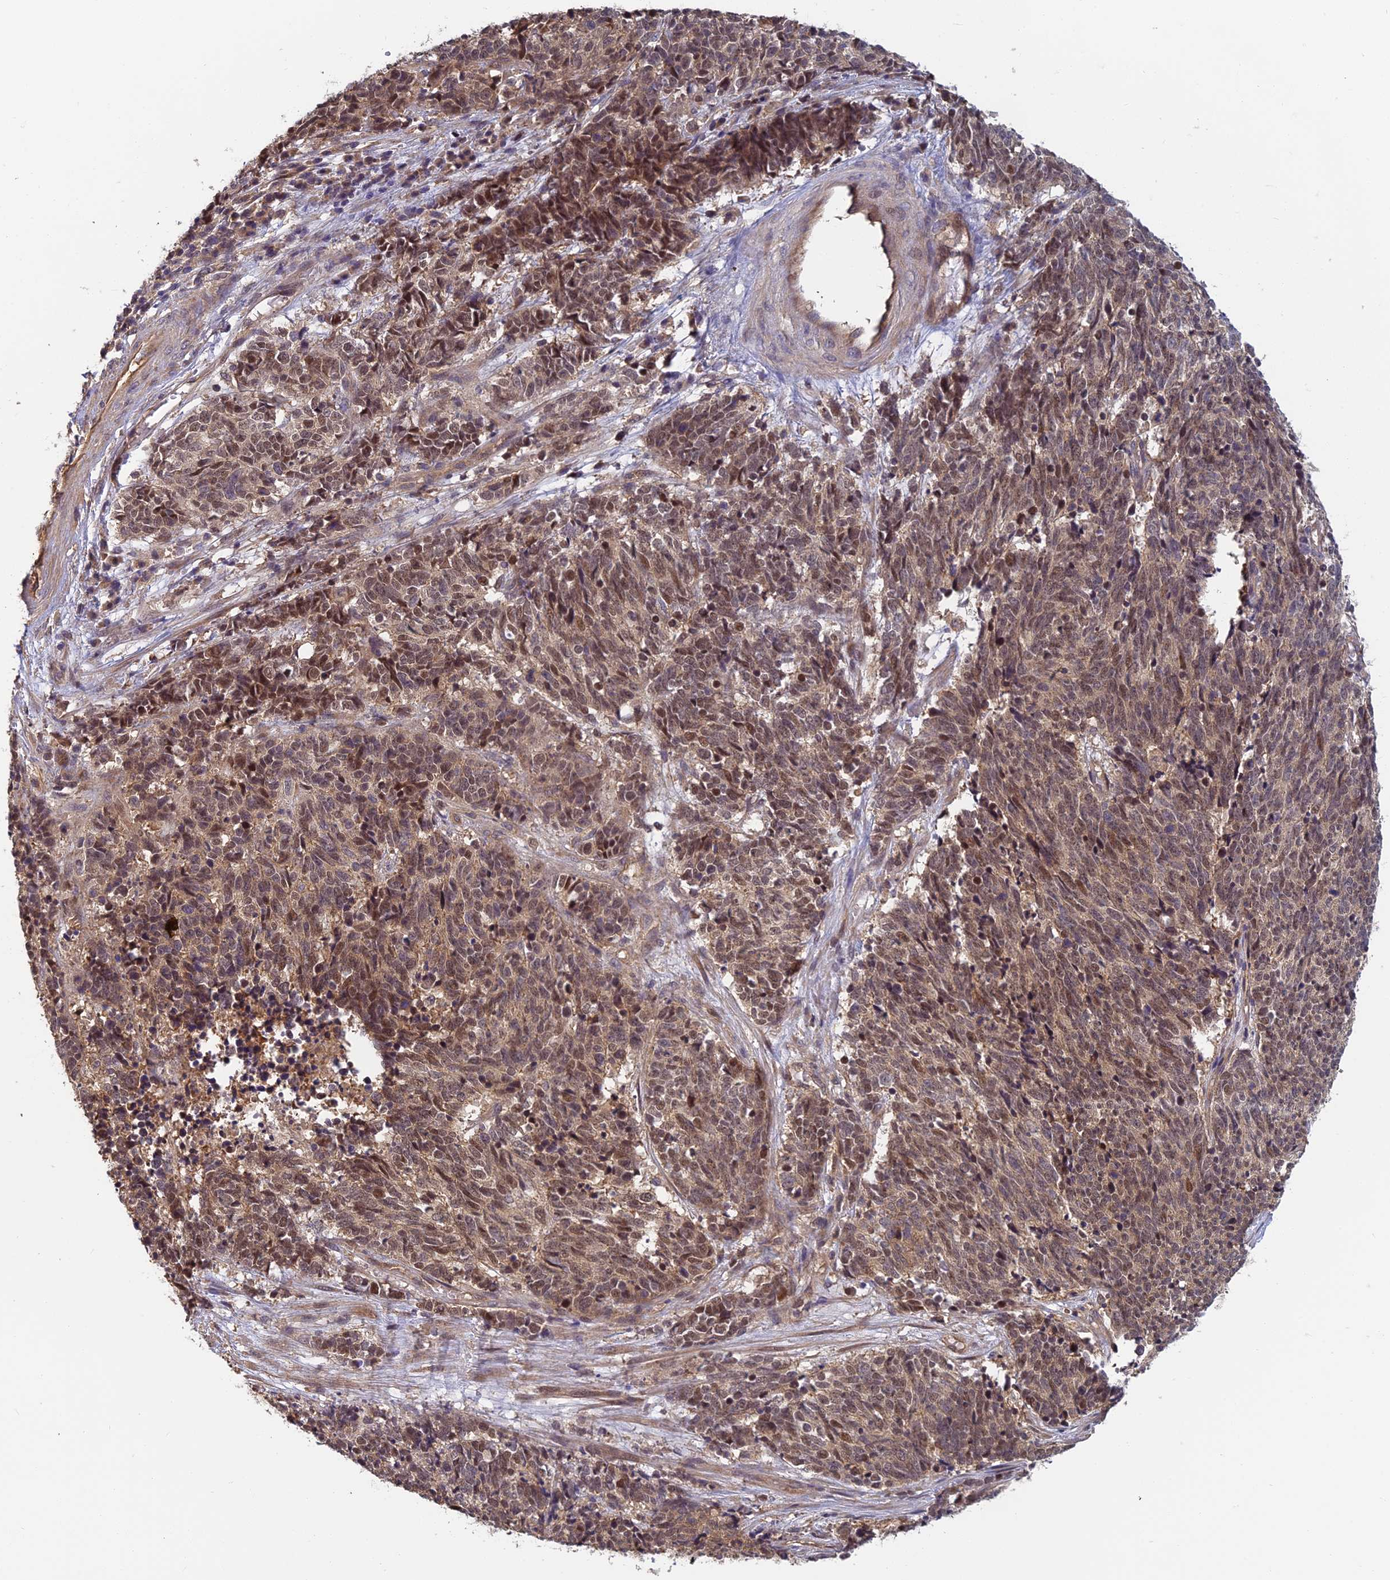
{"staining": {"intensity": "moderate", "quantity": ">75%", "location": "cytoplasmic/membranous,nuclear"}, "tissue": "cervical cancer", "cell_type": "Tumor cells", "image_type": "cancer", "snomed": [{"axis": "morphology", "description": "Squamous cell carcinoma, NOS"}, {"axis": "topography", "description": "Cervix"}], "caption": "A high-resolution micrograph shows IHC staining of squamous cell carcinoma (cervical), which shows moderate cytoplasmic/membranous and nuclear positivity in about >75% of tumor cells.", "gene": "PIKFYVE", "patient": {"sex": "female", "age": 29}}